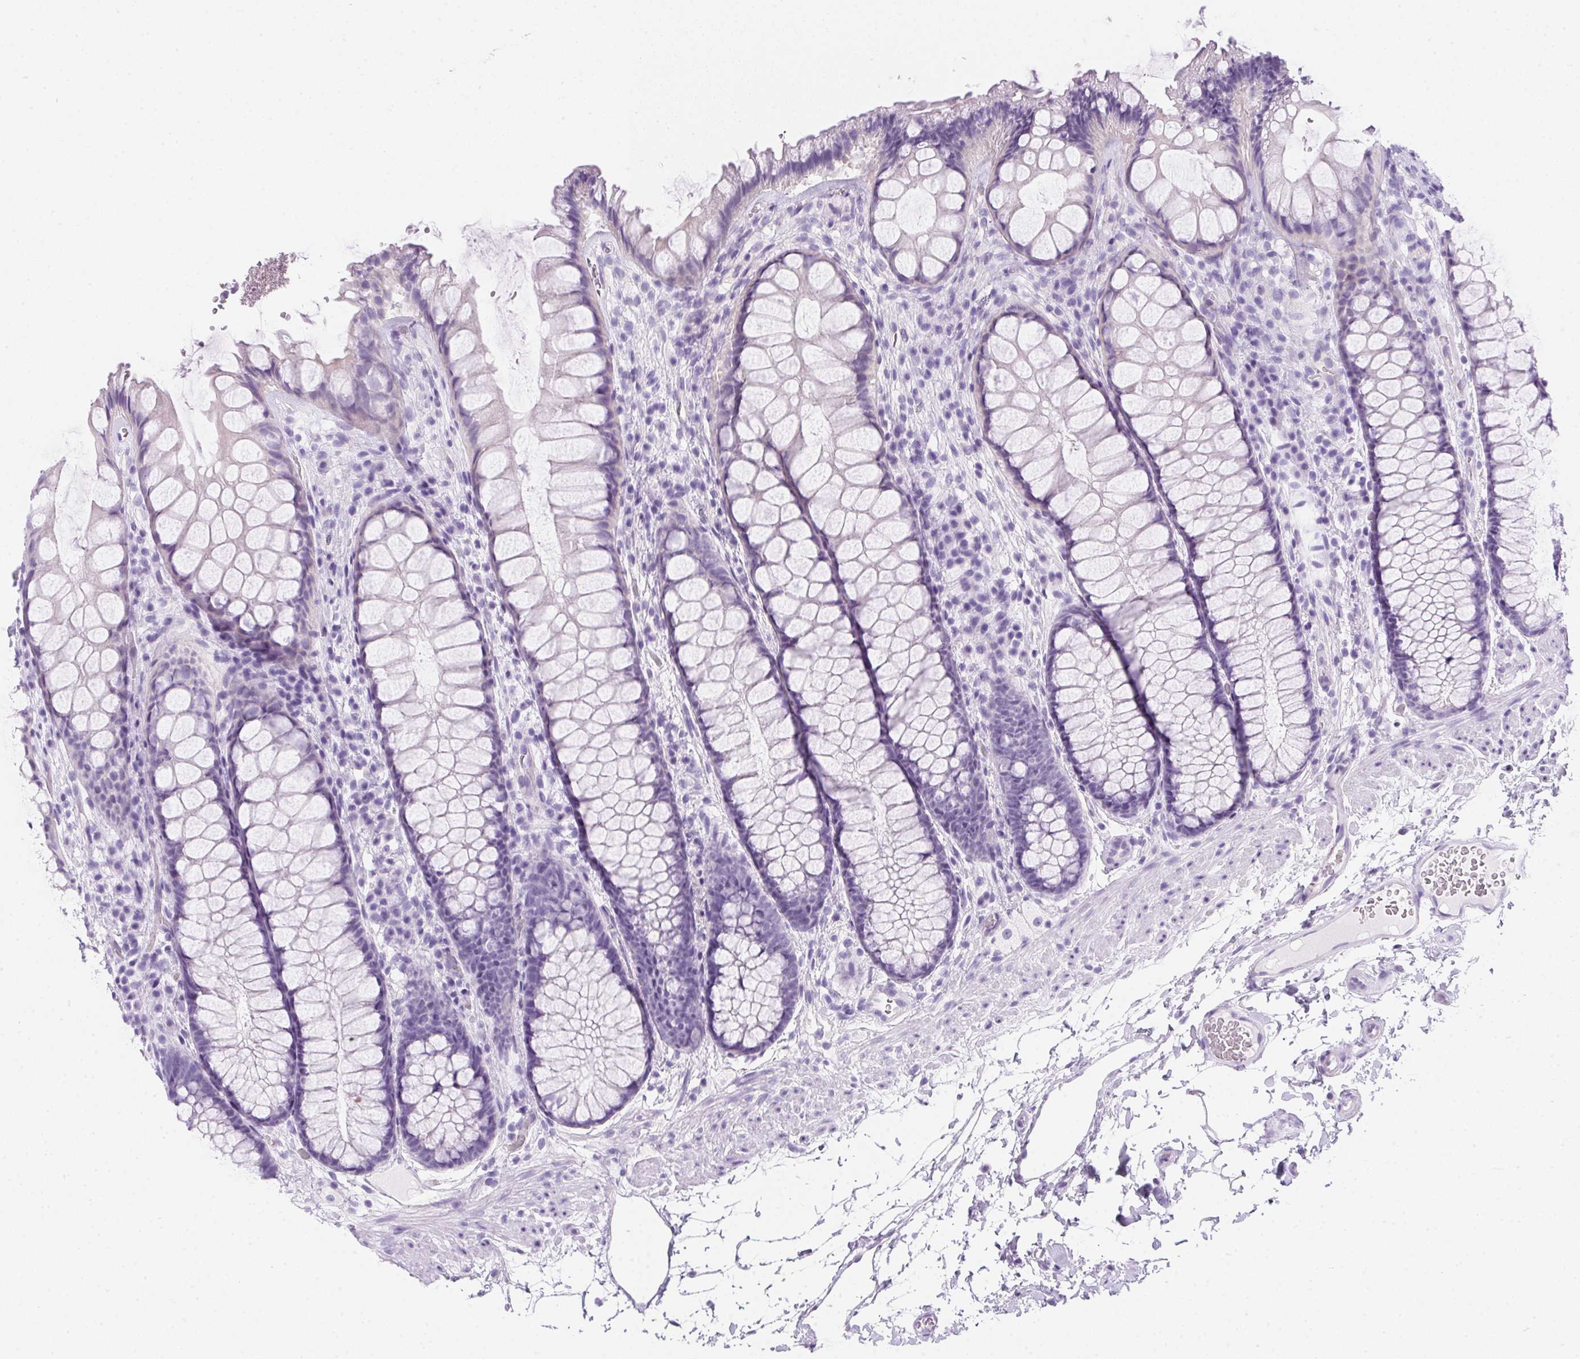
{"staining": {"intensity": "negative", "quantity": "none", "location": "none"}, "tissue": "rectum", "cell_type": "Glandular cells", "image_type": "normal", "snomed": [{"axis": "morphology", "description": "Normal tissue, NOS"}, {"axis": "topography", "description": "Rectum"}], "caption": "An IHC histopathology image of normal rectum is shown. There is no staining in glandular cells of rectum.", "gene": "SPACA5B", "patient": {"sex": "female", "age": 62}}